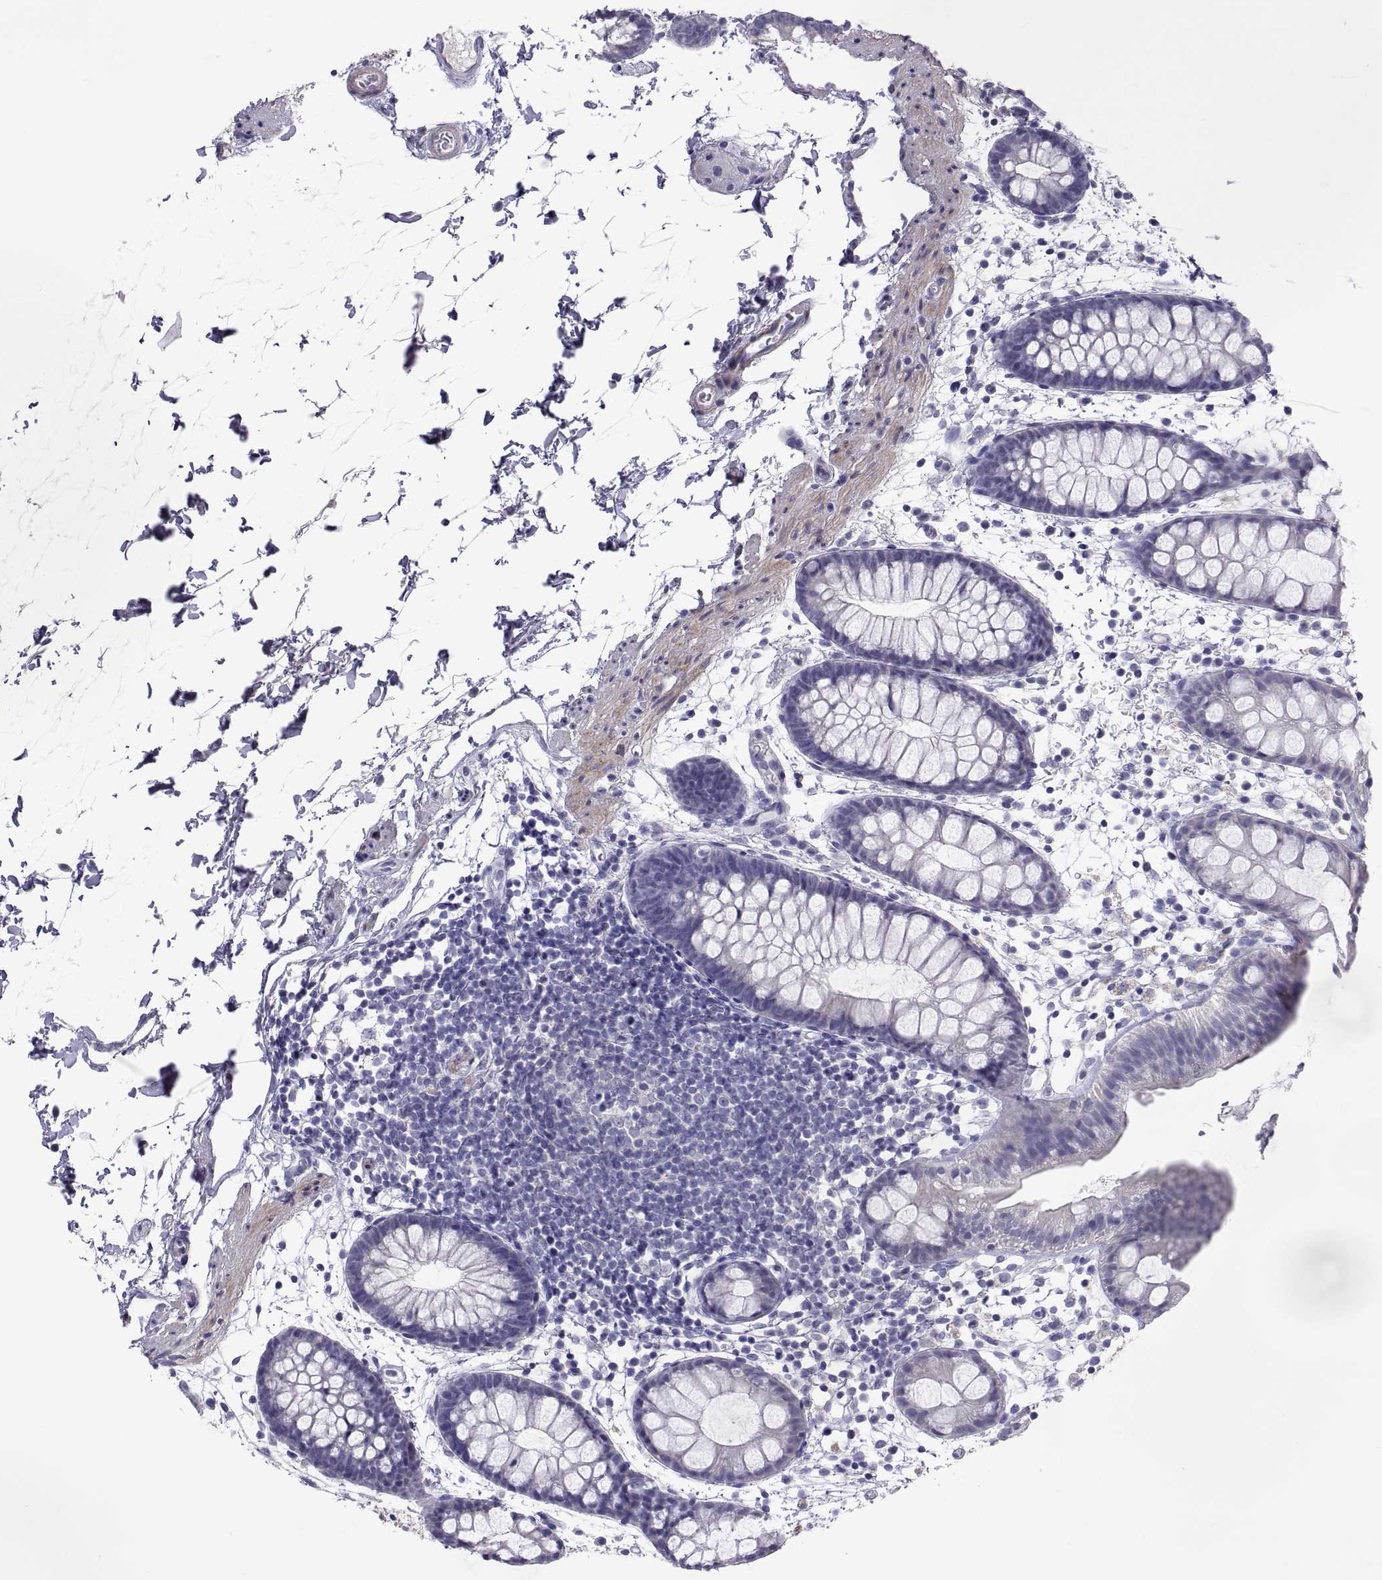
{"staining": {"intensity": "negative", "quantity": "none", "location": "none"}, "tissue": "rectum", "cell_type": "Glandular cells", "image_type": "normal", "snomed": [{"axis": "morphology", "description": "Normal tissue, NOS"}, {"axis": "topography", "description": "Rectum"}], "caption": "The histopathology image exhibits no staining of glandular cells in benign rectum. Brightfield microscopy of immunohistochemistry (IHC) stained with DAB (brown) and hematoxylin (blue), captured at high magnification.", "gene": "BSPH1", "patient": {"sex": "male", "age": 57}}